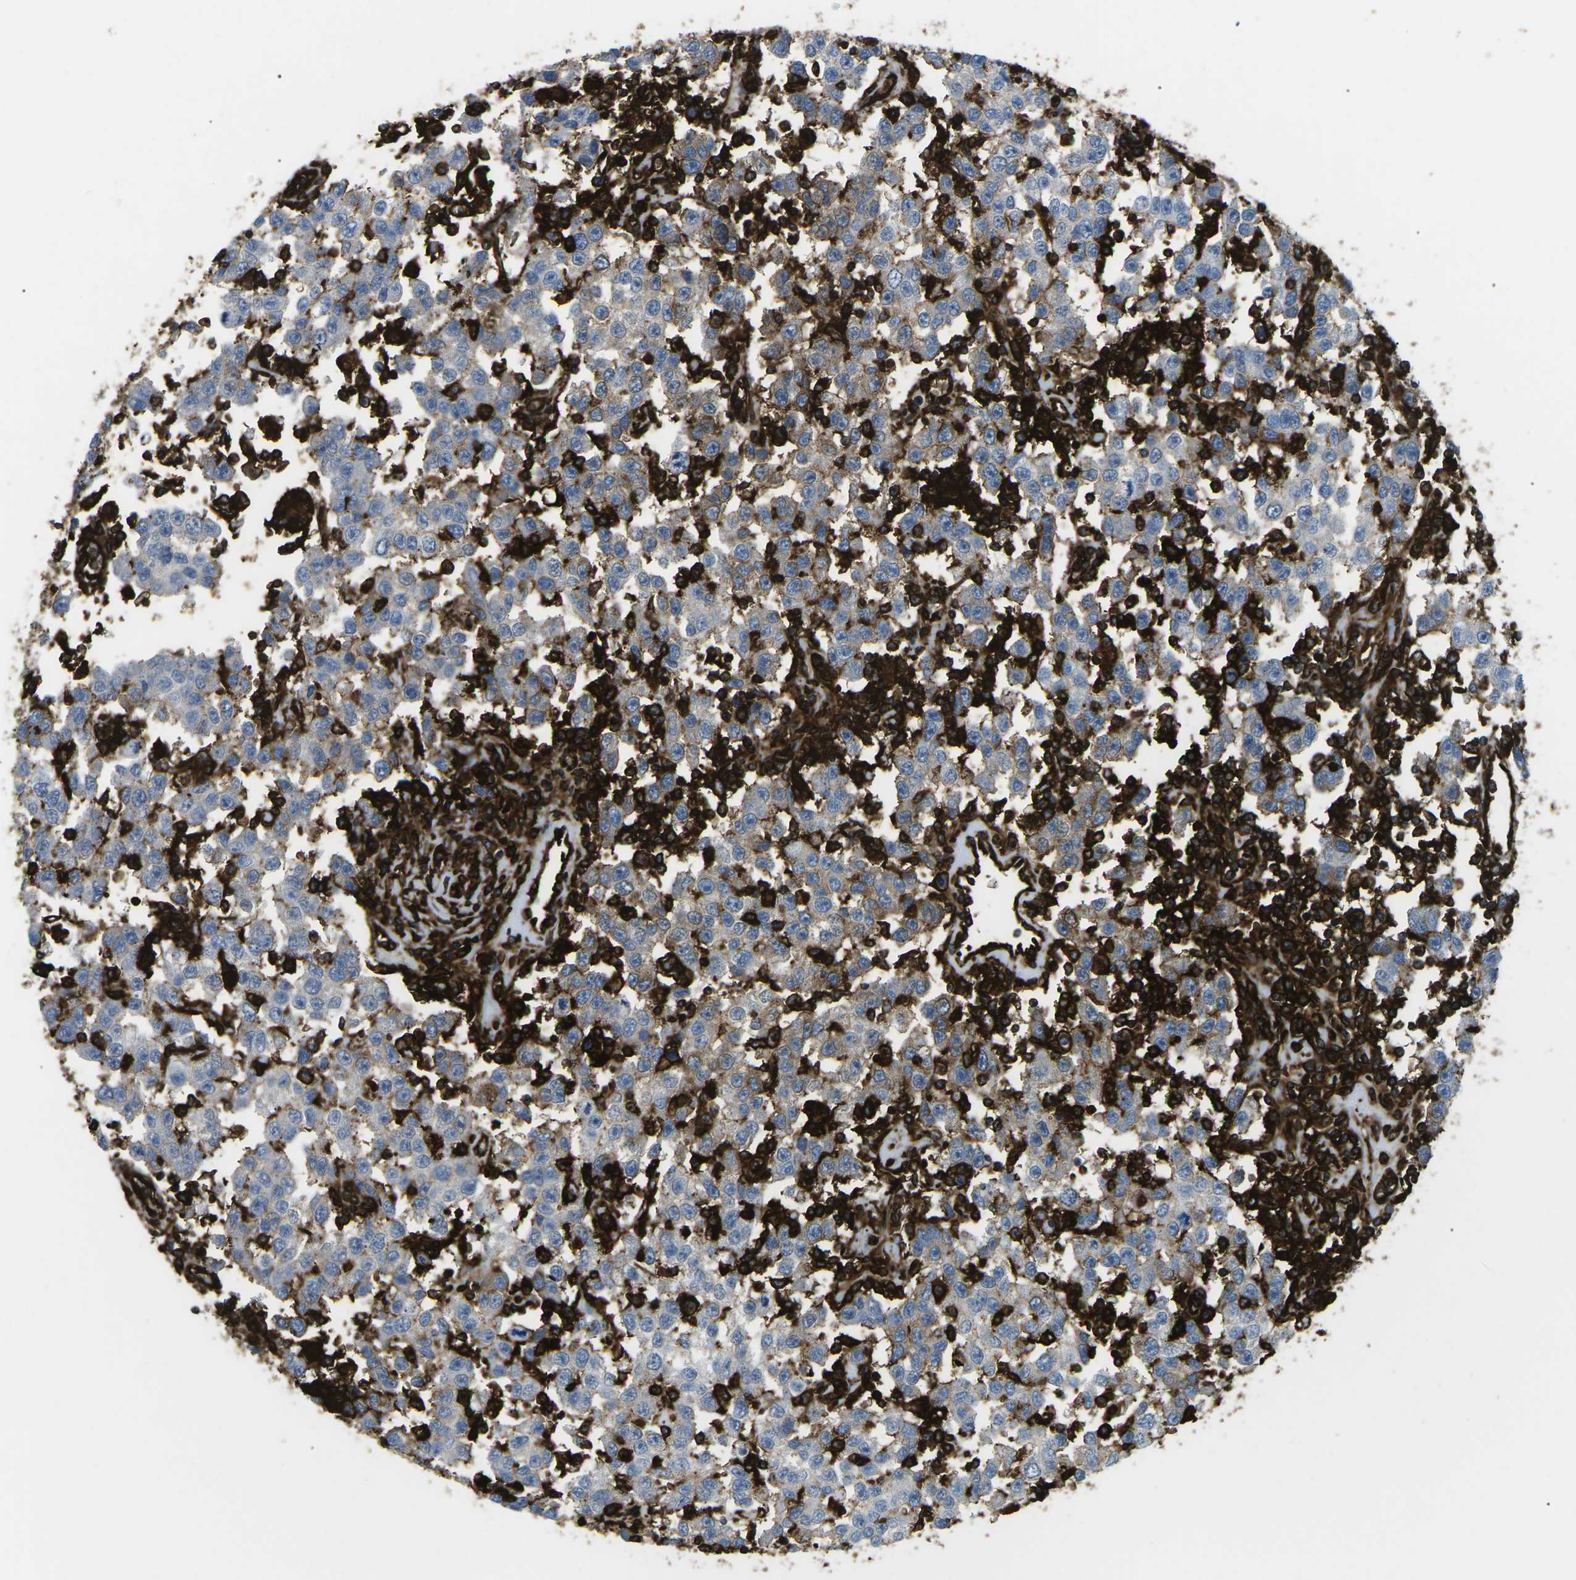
{"staining": {"intensity": "weak", "quantity": "25%-75%", "location": "cytoplasmic/membranous"}, "tissue": "testis cancer", "cell_type": "Tumor cells", "image_type": "cancer", "snomed": [{"axis": "morphology", "description": "Seminoma, NOS"}, {"axis": "topography", "description": "Testis"}], "caption": "Protein staining exhibits weak cytoplasmic/membranous expression in about 25%-75% of tumor cells in testis cancer (seminoma). (brown staining indicates protein expression, while blue staining denotes nuclei).", "gene": "HLA-B", "patient": {"sex": "male", "age": 41}}